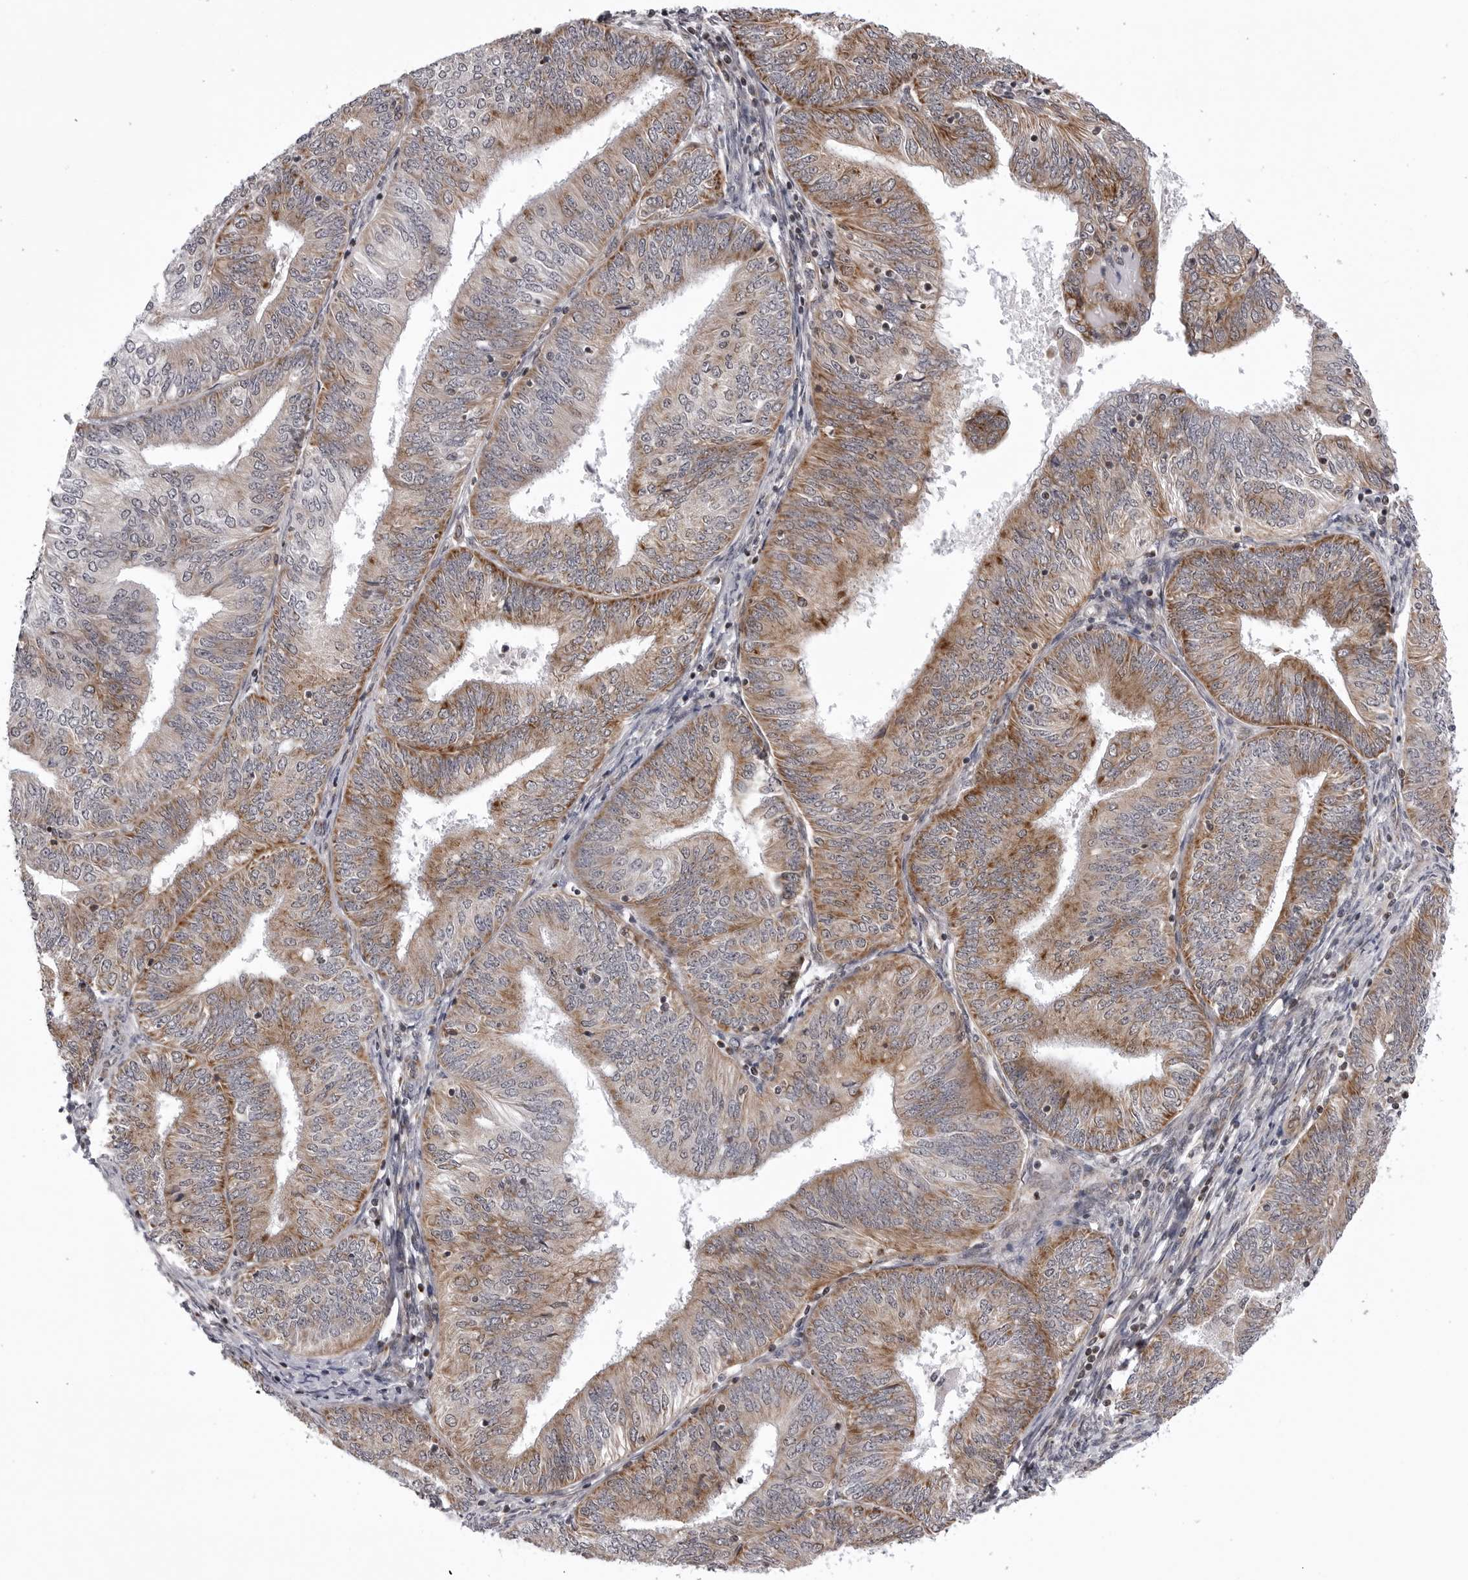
{"staining": {"intensity": "moderate", "quantity": "25%-75%", "location": "cytoplasmic/membranous"}, "tissue": "endometrial cancer", "cell_type": "Tumor cells", "image_type": "cancer", "snomed": [{"axis": "morphology", "description": "Adenocarcinoma, NOS"}, {"axis": "topography", "description": "Endometrium"}], "caption": "Moderate cytoplasmic/membranous positivity is identified in approximately 25%-75% of tumor cells in endometrial cancer.", "gene": "CDK20", "patient": {"sex": "female", "age": 58}}